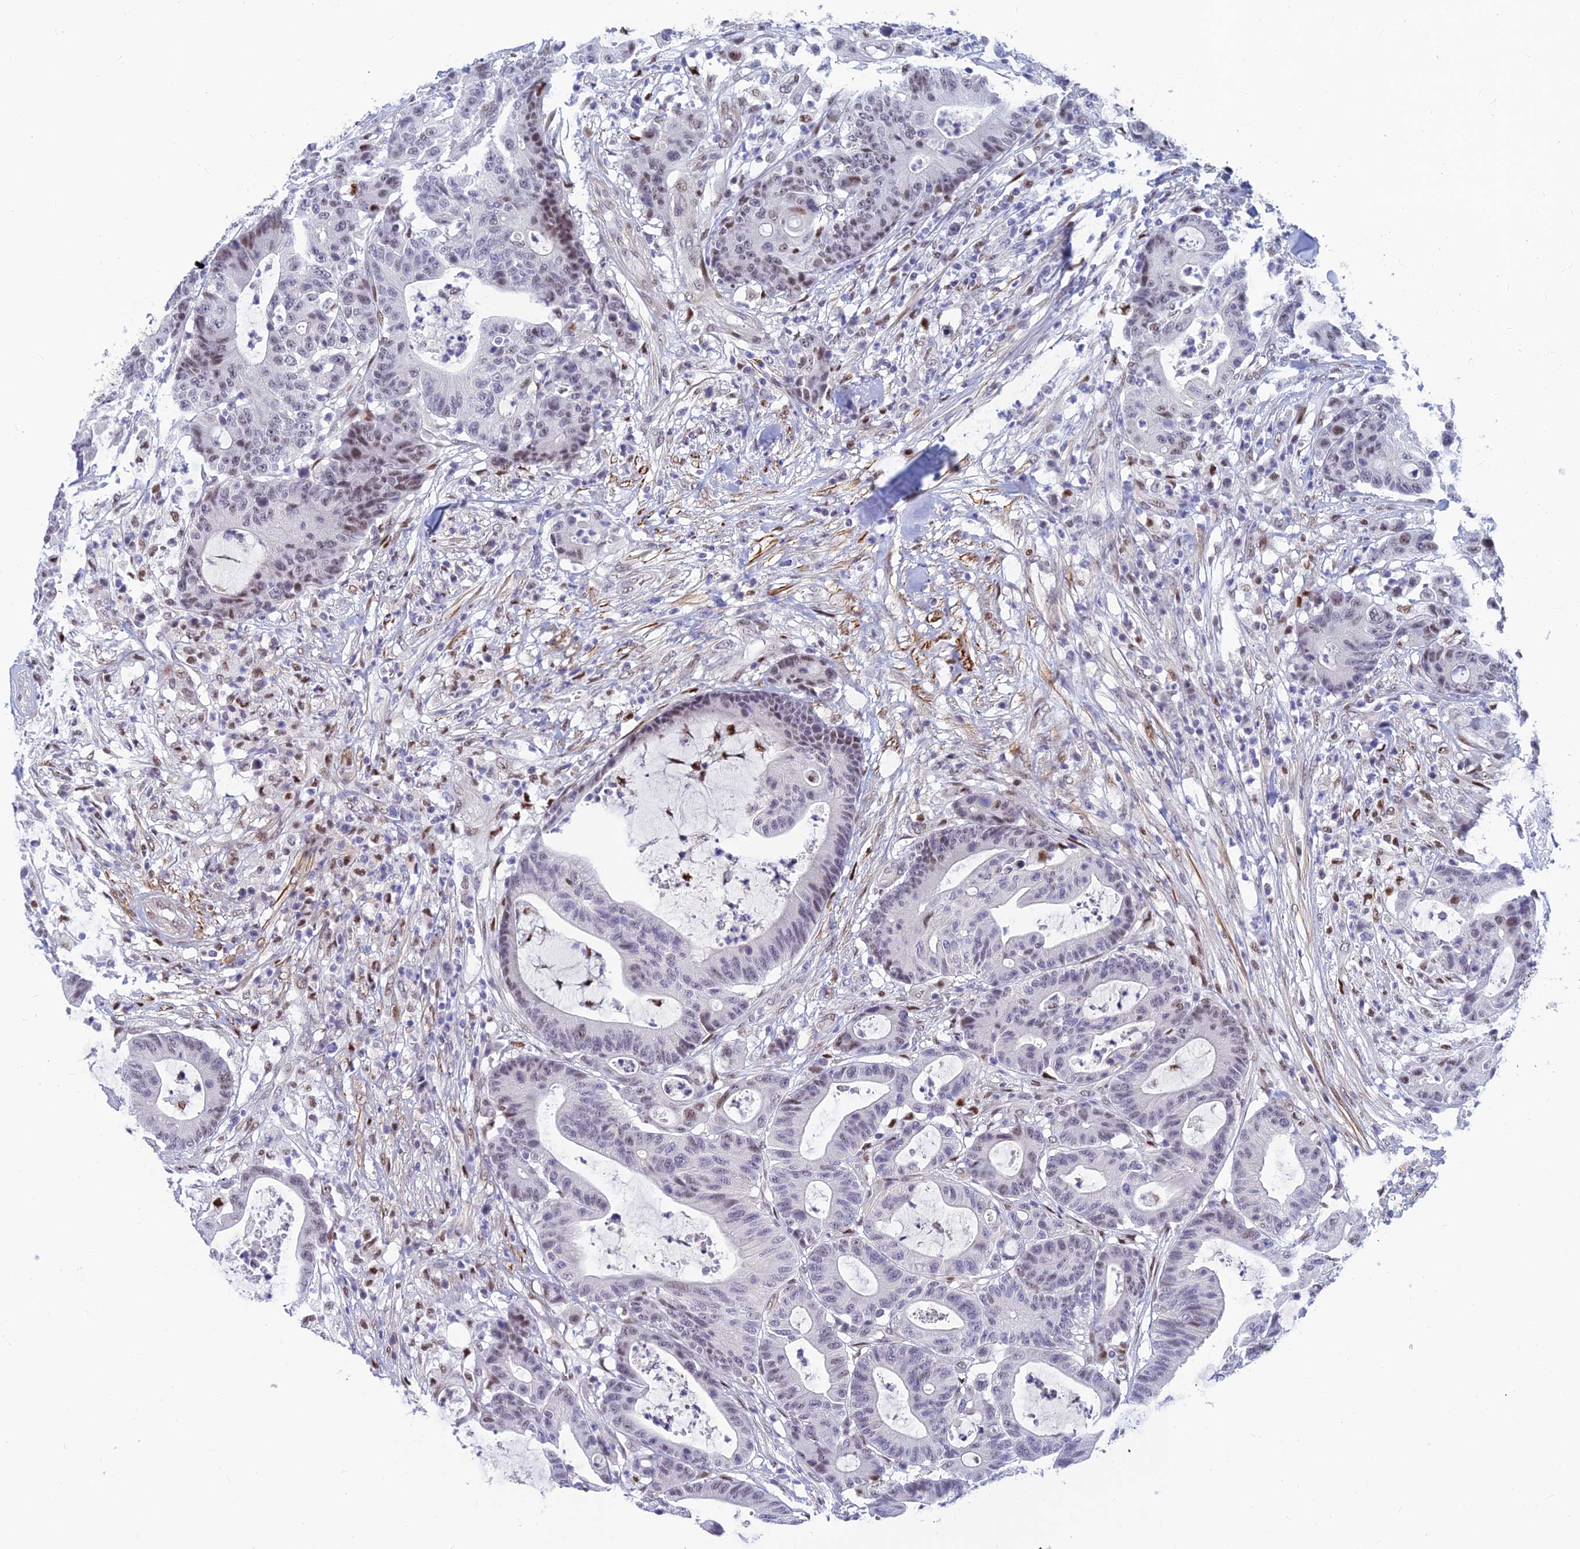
{"staining": {"intensity": "weak", "quantity": "<25%", "location": "nuclear"}, "tissue": "colorectal cancer", "cell_type": "Tumor cells", "image_type": "cancer", "snomed": [{"axis": "morphology", "description": "Adenocarcinoma, NOS"}, {"axis": "topography", "description": "Colon"}], "caption": "Tumor cells show no significant positivity in colorectal adenocarcinoma.", "gene": "CLK4", "patient": {"sex": "female", "age": 84}}